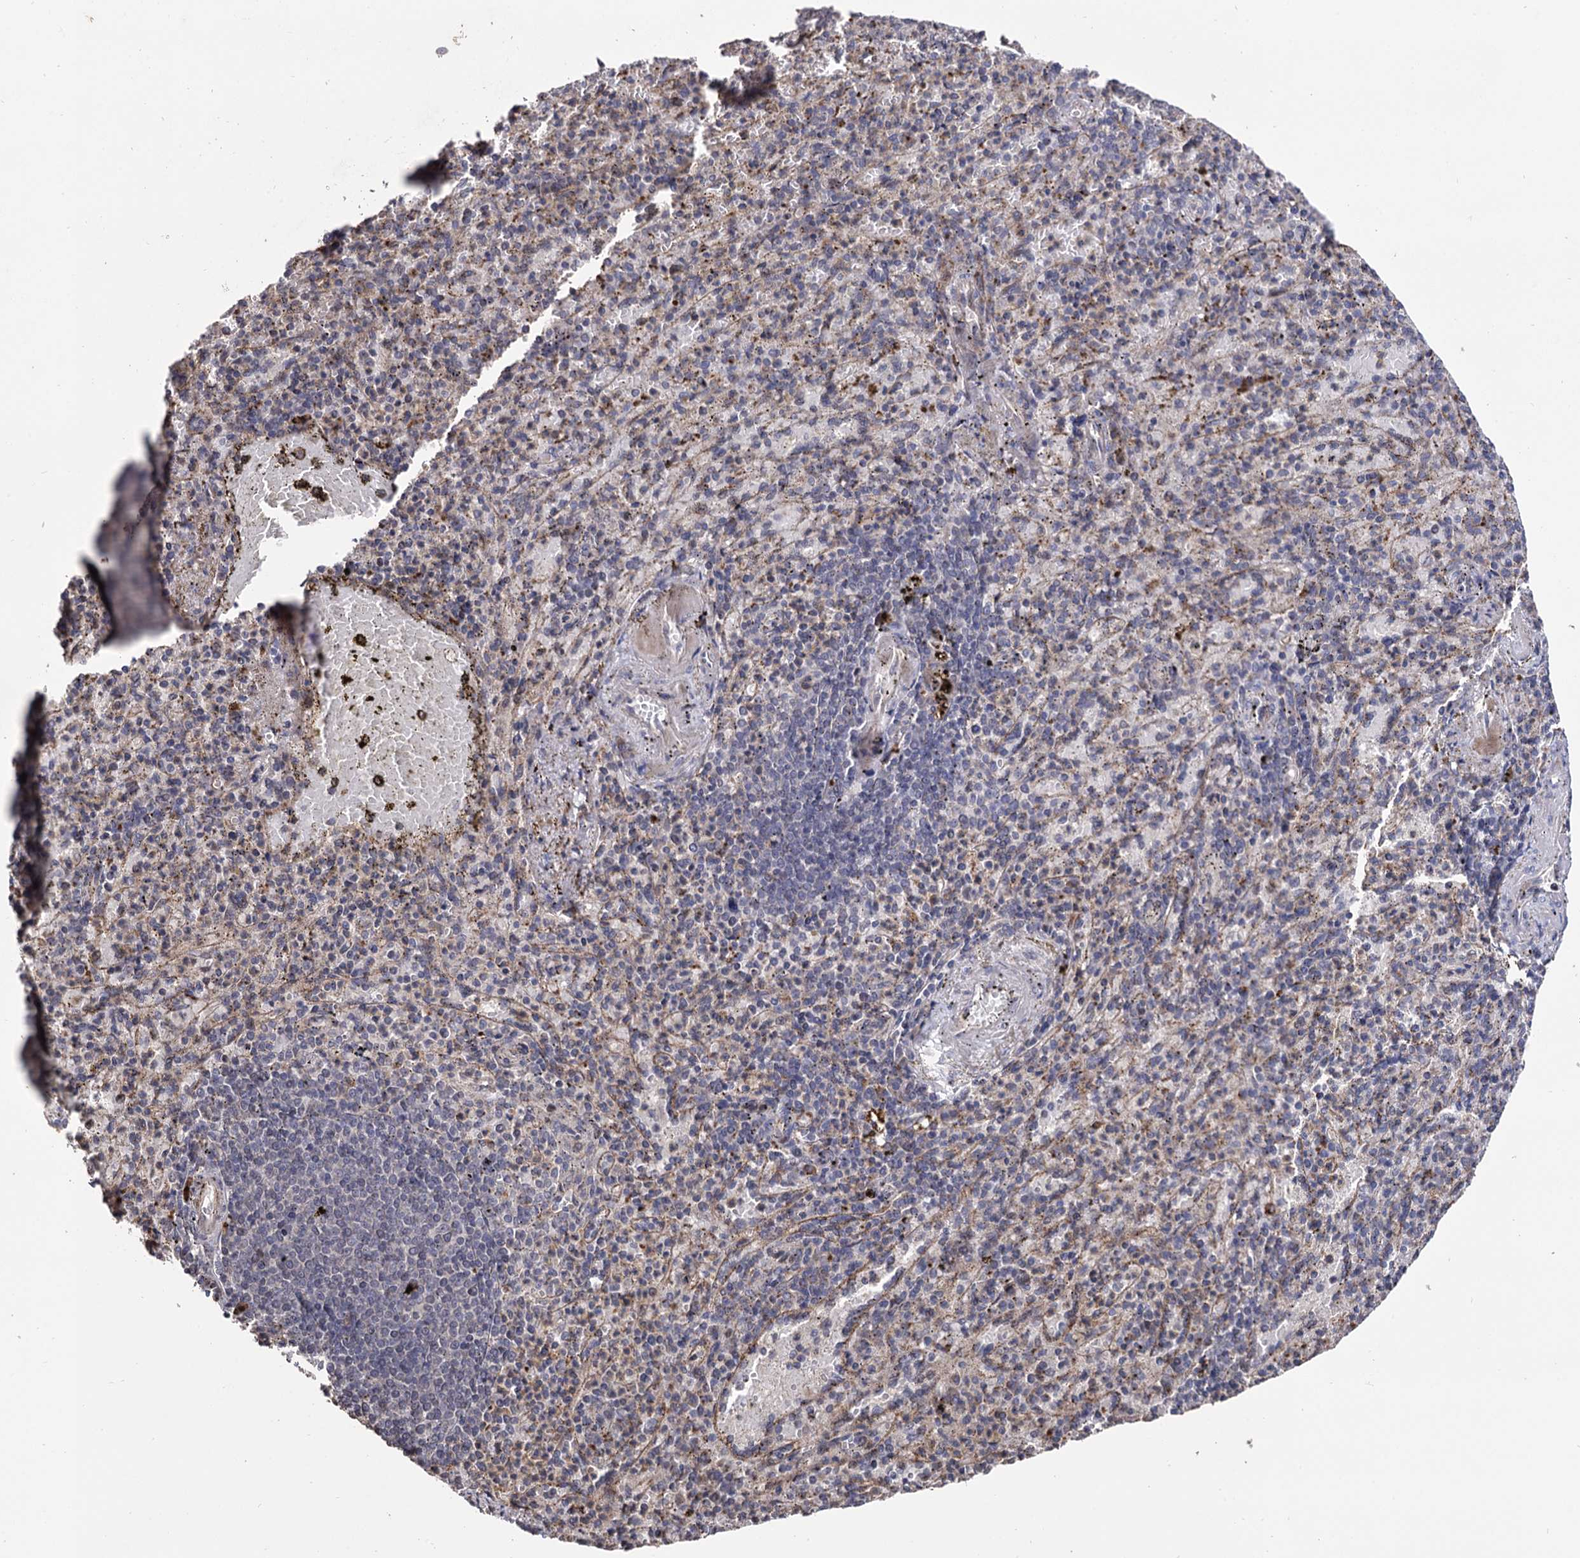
{"staining": {"intensity": "moderate", "quantity": "<25%", "location": "cytoplasmic/membranous"}, "tissue": "spleen", "cell_type": "Cells in red pulp", "image_type": "normal", "snomed": [{"axis": "morphology", "description": "Normal tissue, NOS"}, {"axis": "topography", "description": "Spleen"}], "caption": "High-magnification brightfield microscopy of benign spleen stained with DAB (brown) and counterstained with hematoxylin (blue). cells in red pulp exhibit moderate cytoplasmic/membranous expression is identified in about<25% of cells. The protein is shown in brown color, while the nuclei are stained blue.", "gene": "MICAL2", "patient": {"sex": "female", "age": 74}}